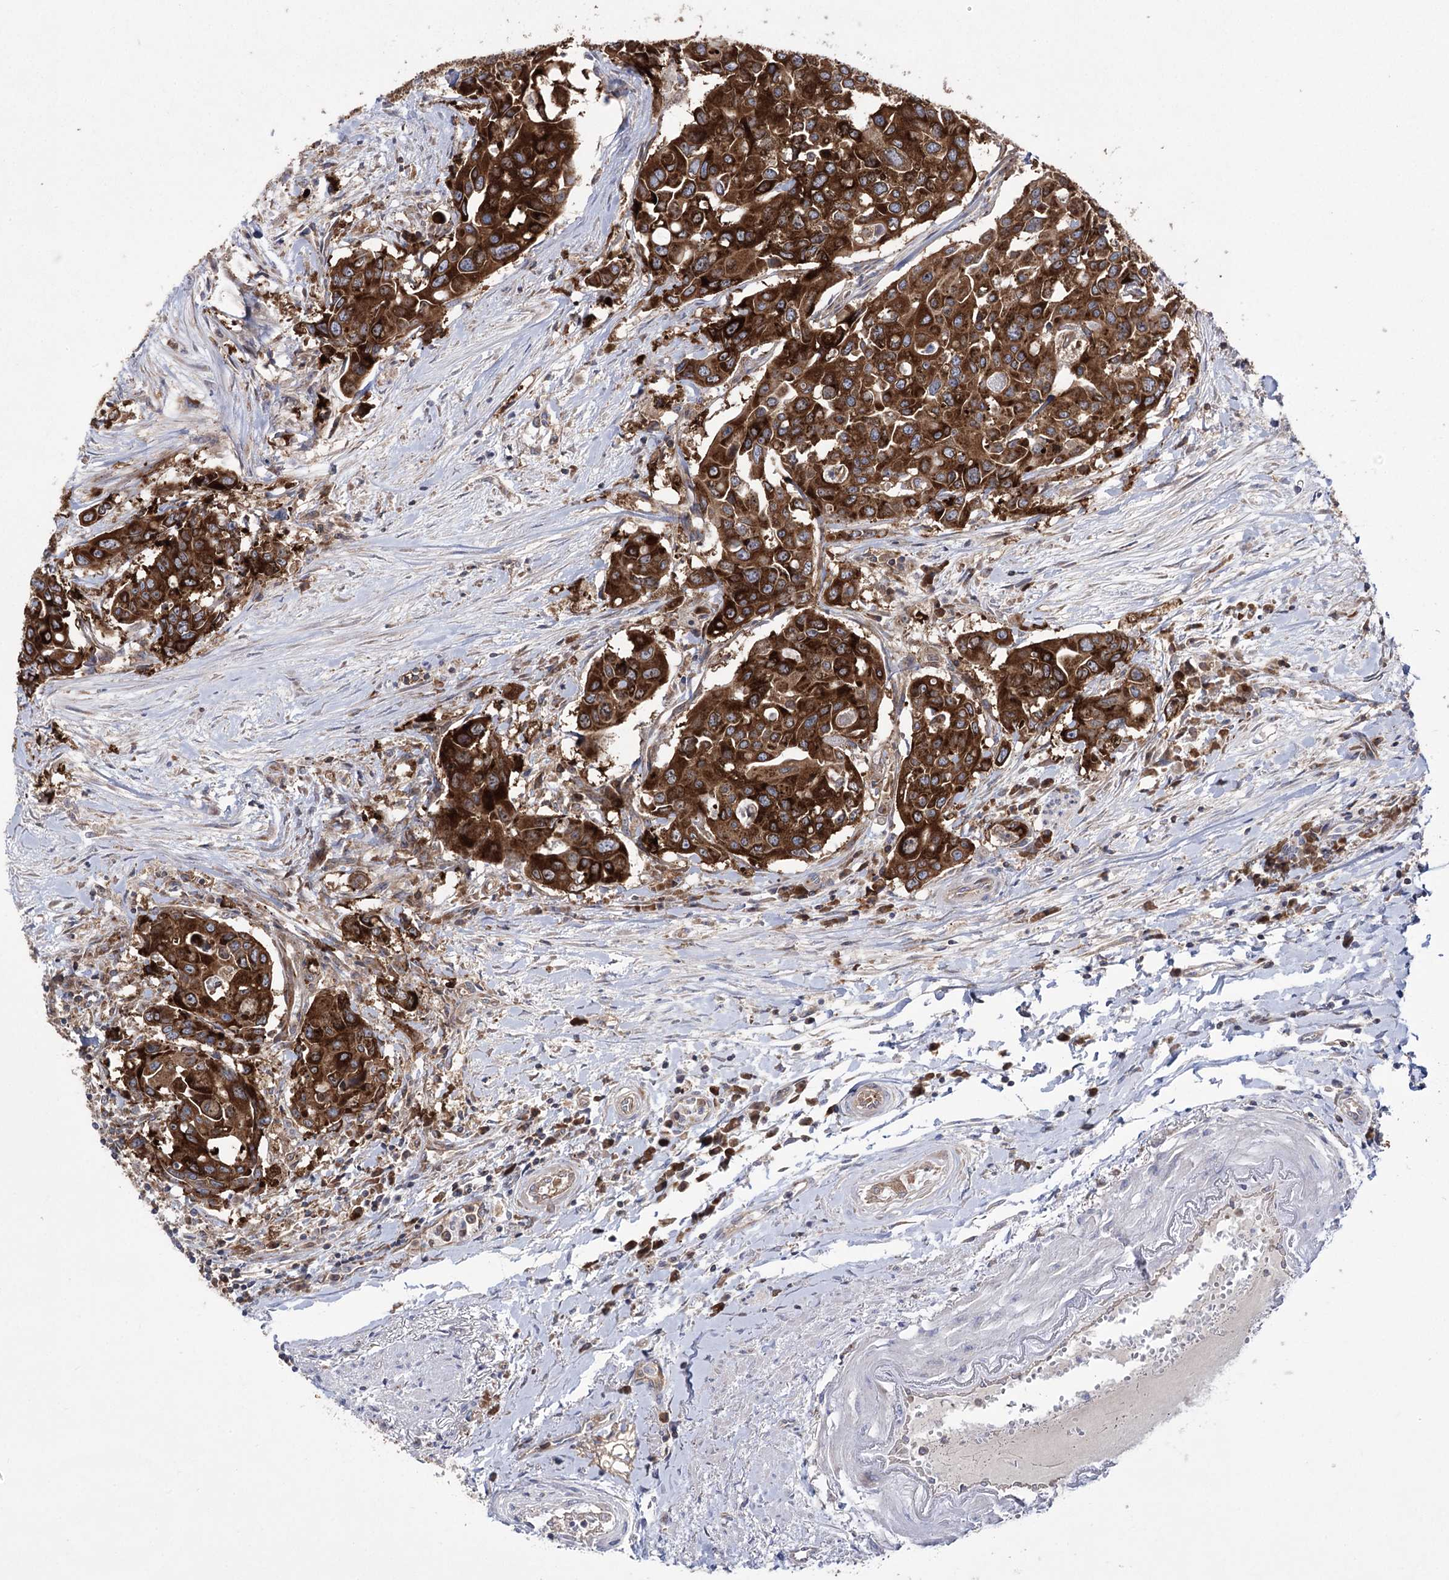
{"staining": {"intensity": "strong", "quantity": ">75%", "location": "cytoplasmic/membranous"}, "tissue": "colorectal cancer", "cell_type": "Tumor cells", "image_type": "cancer", "snomed": [{"axis": "morphology", "description": "Adenocarcinoma, NOS"}, {"axis": "topography", "description": "Colon"}], "caption": "Adenocarcinoma (colorectal) stained for a protein displays strong cytoplasmic/membranous positivity in tumor cells.", "gene": "ZNF622", "patient": {"sex": "male", "age": 77}}